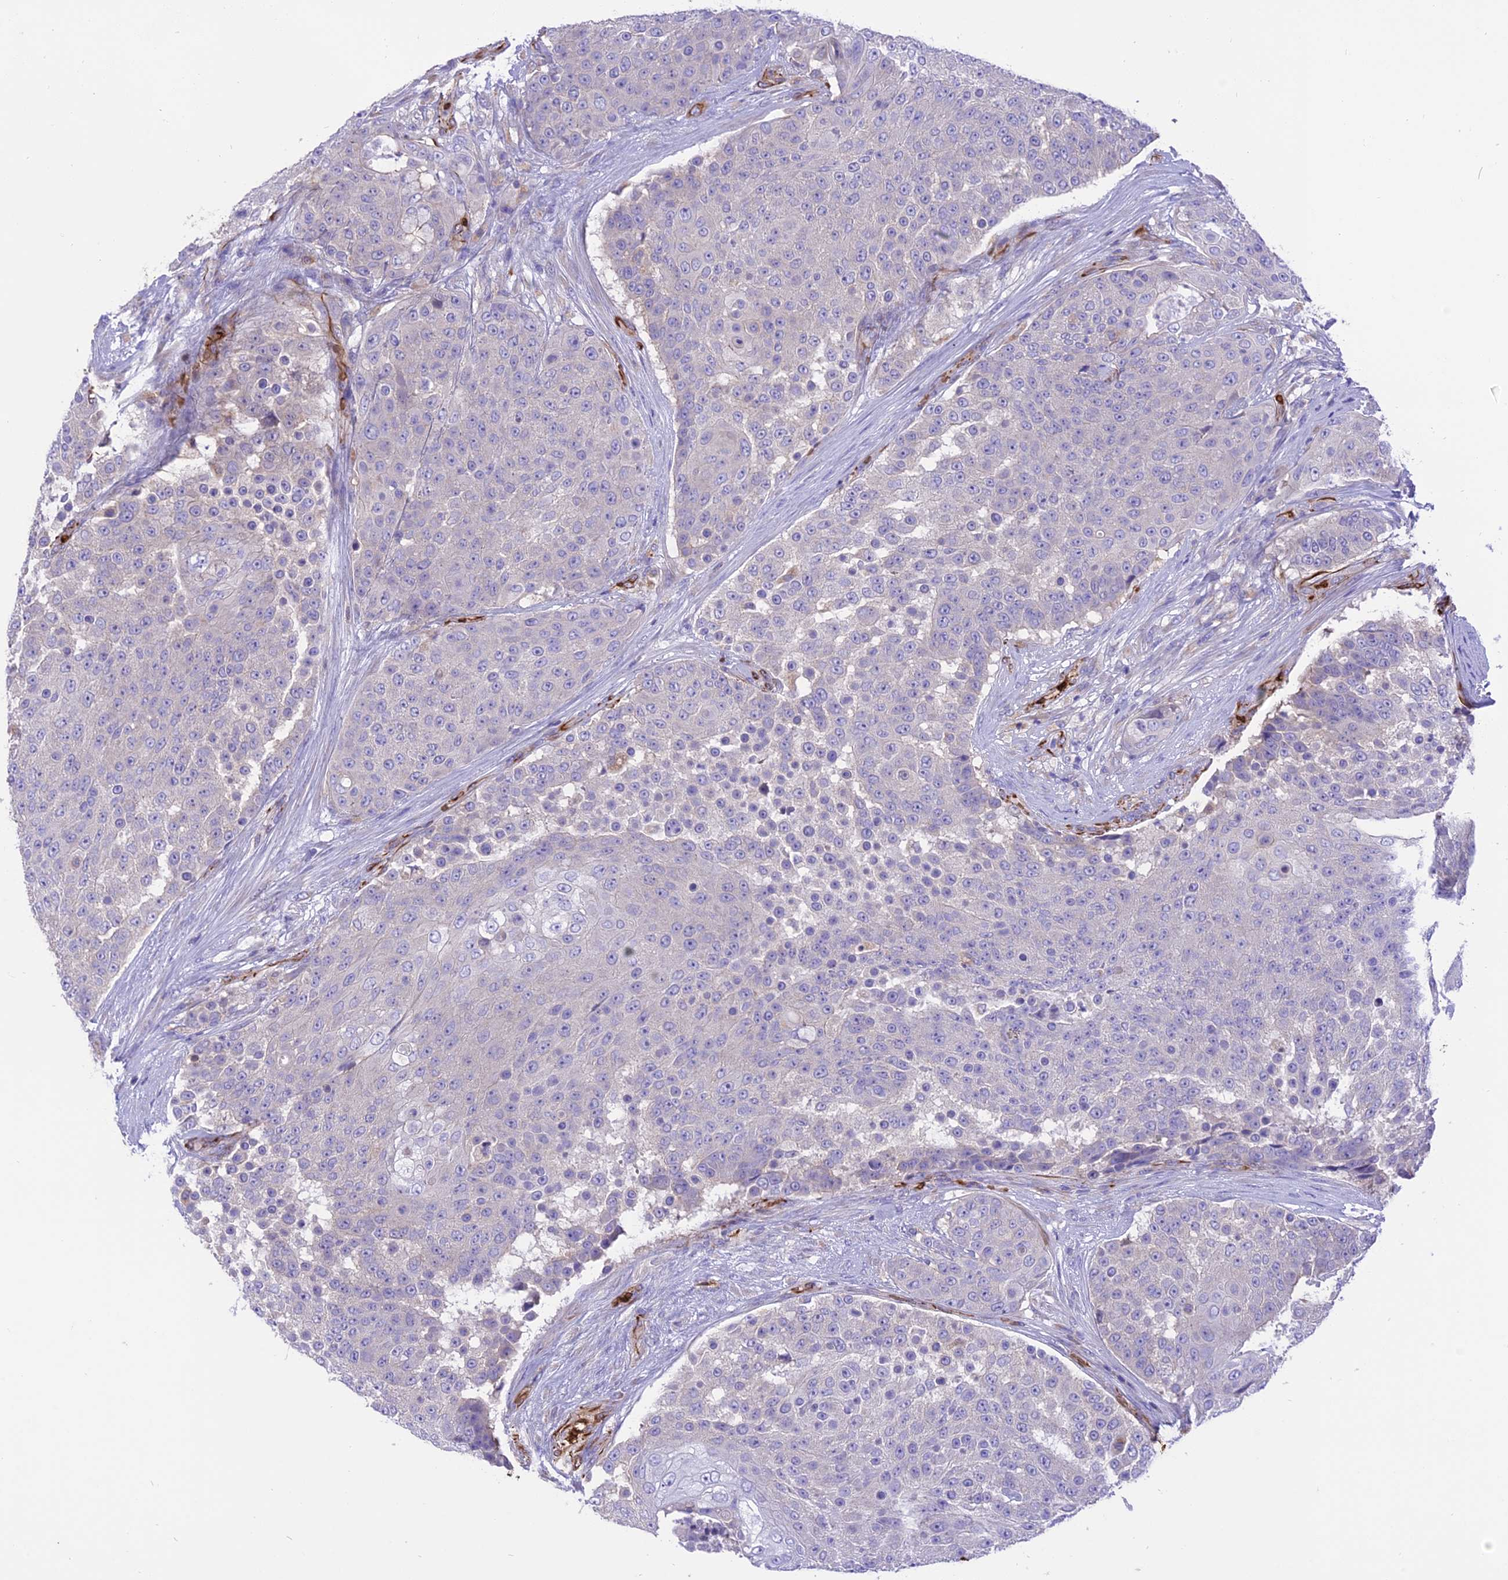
{"staining": {"intensity": "negative", "quantity": "none", "location": "none"}, "tissue": "urothelial cancer", "cell_type": "Tumor cells", "image_type": "cancer", "snomed": [{"axis": "morphology", "description": "Urothelial carcinoma, High grade"}, {"axis": "topography", "description": "Urinary bladder"}], "caption": "Protein analysis of urothelial carcinoma (high-grade) reveals no significant expression in tumor cells.", "gene": "TTC4", "patient": {"sex": "female", "age": 63}}